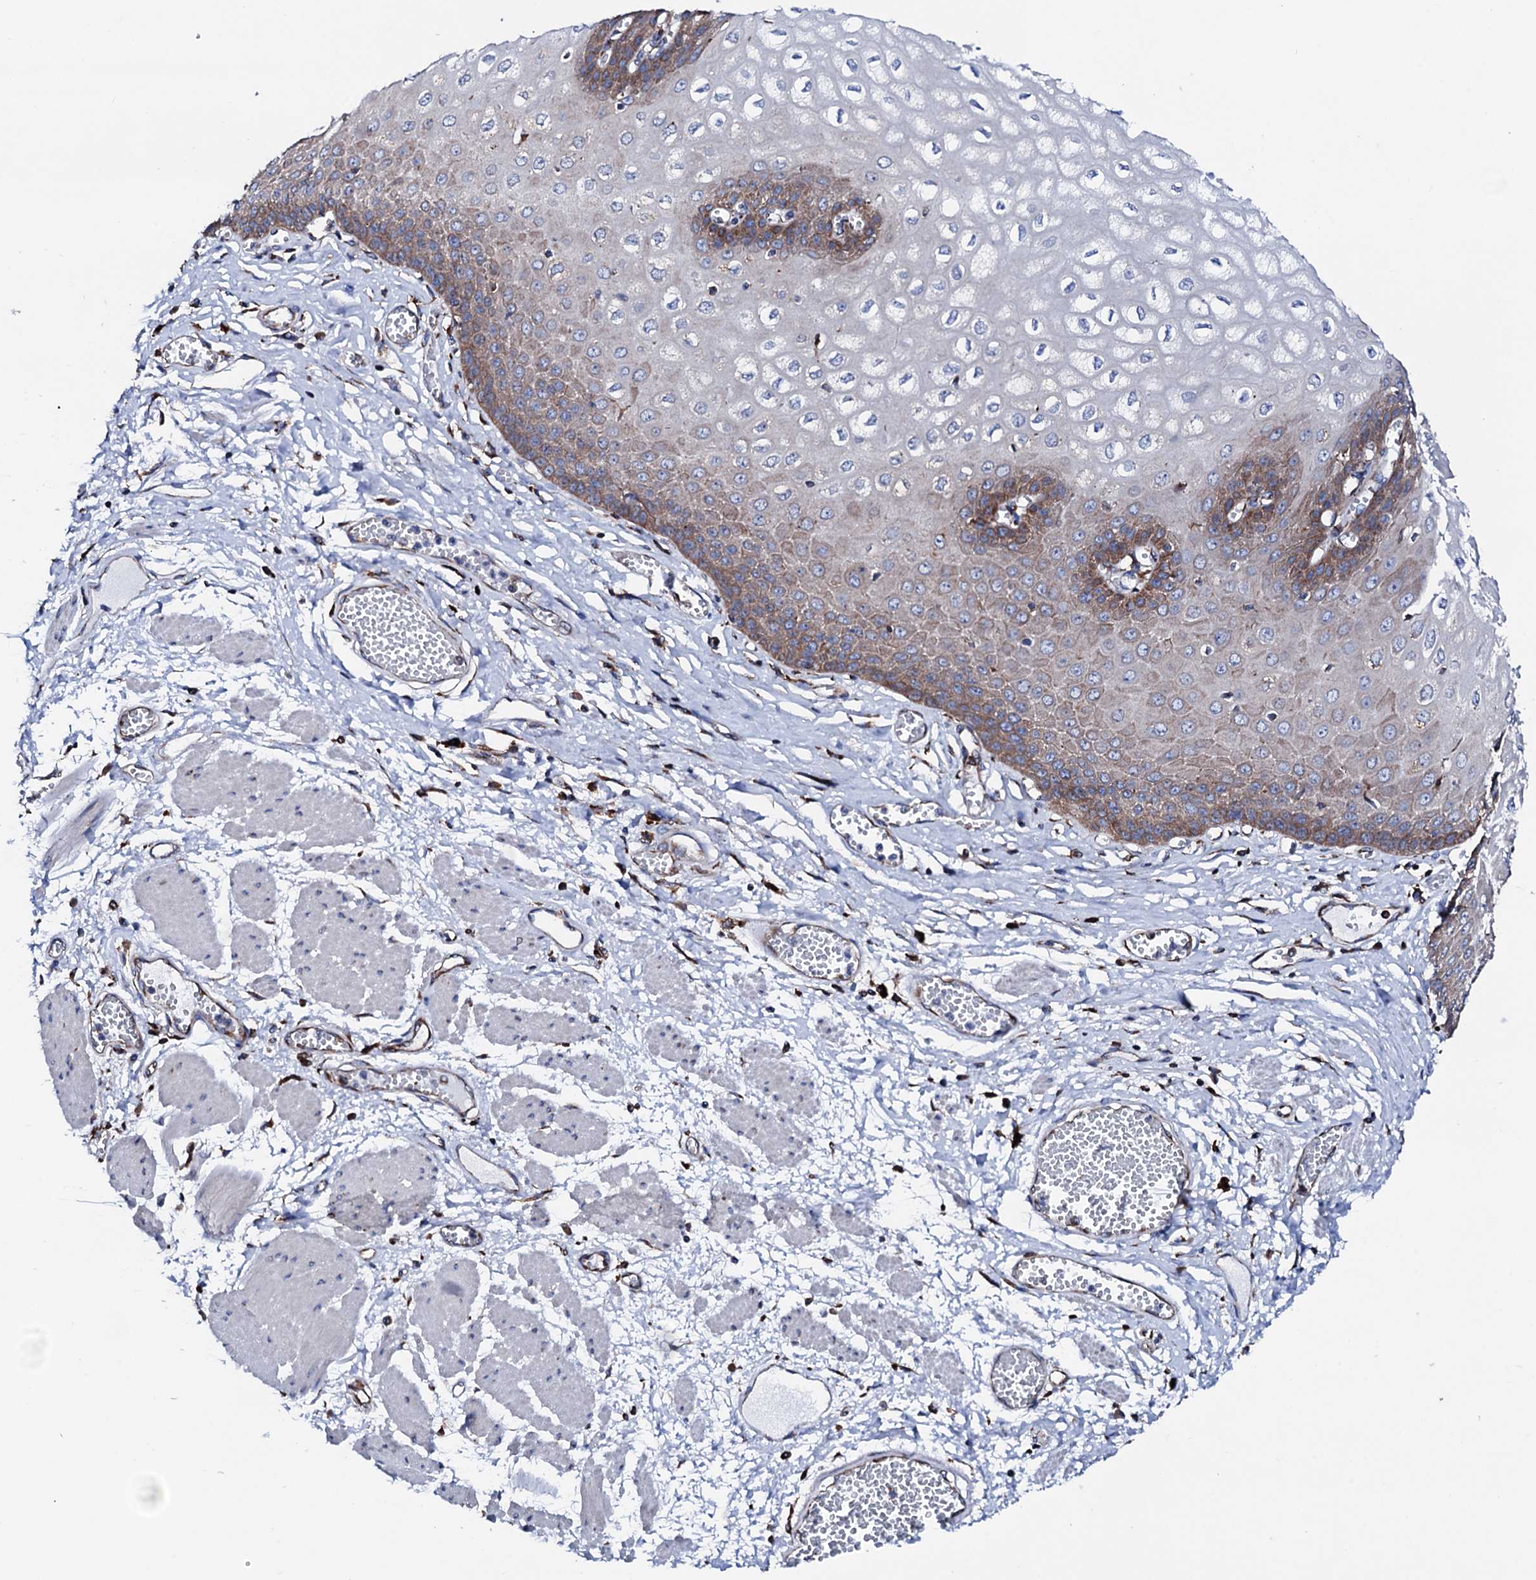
{"staining": {"intensity": "moderate", "quantity": ">75%", "location": "cytoplasmic/membranous"}, "tissue": "esophagus", "cell_type": "Squamous epithelial cells", "image_type": "normal", "snomed": [{"axis": "morphology", "description": "Normal tissue, NOS"}, {"axis": "topography", "description": "Esophagus"}], "caption": "The immunohistochemical stain shows moderate cytoplasmic/membranous staining in squamous epithelial cells of normal esophagus. Using DAB (3,3'-diaminobenzidine) (brown) and hematoxylin (blue) stains, captured at high magnification using brightfield microscopy.", "gene": "AMDHD1", "patient": {"sex": "male", "age": 60}}